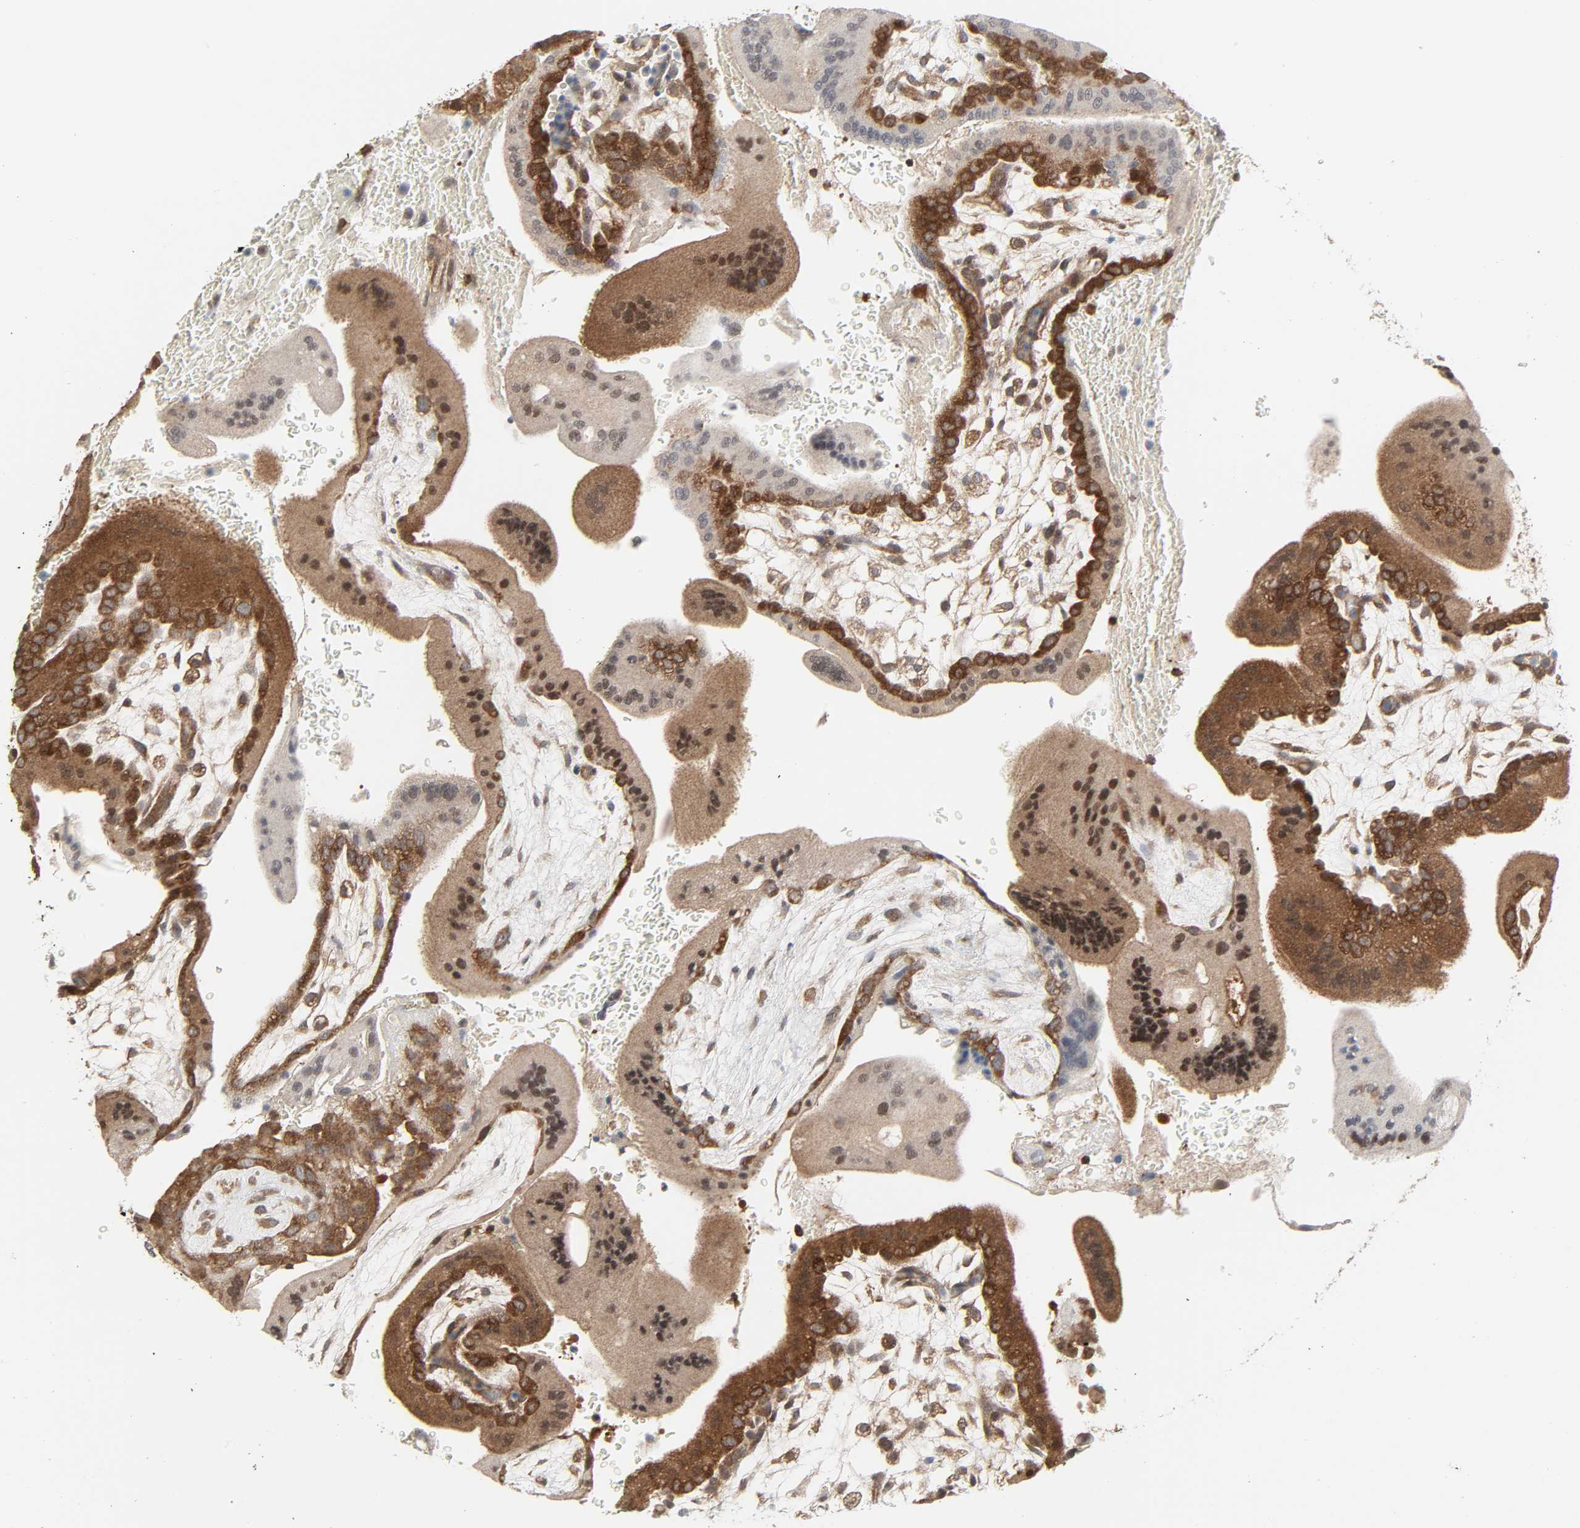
{"staining": {"intensity": "moderate", "quantity": ">75%", "location": "cytoplasmic/membranous"}, "tissue": "placenta", "cell_type": "Decidual cells", "image_type": "normal", "snomed": [{"axis": "morphology", "description": "Normal tissue, NOS"}, {"axis": "topography", "description": "Placenta"}], "caption": "This histopathology image exhibits immunohistochemistry (IHC) staining of normal human placenta, with medium moderate cytoplasmic/membranous expression in about >75% of decidual cells.", "gene": "GSK3A", "patient": {"sex": "female", "age": 35}}